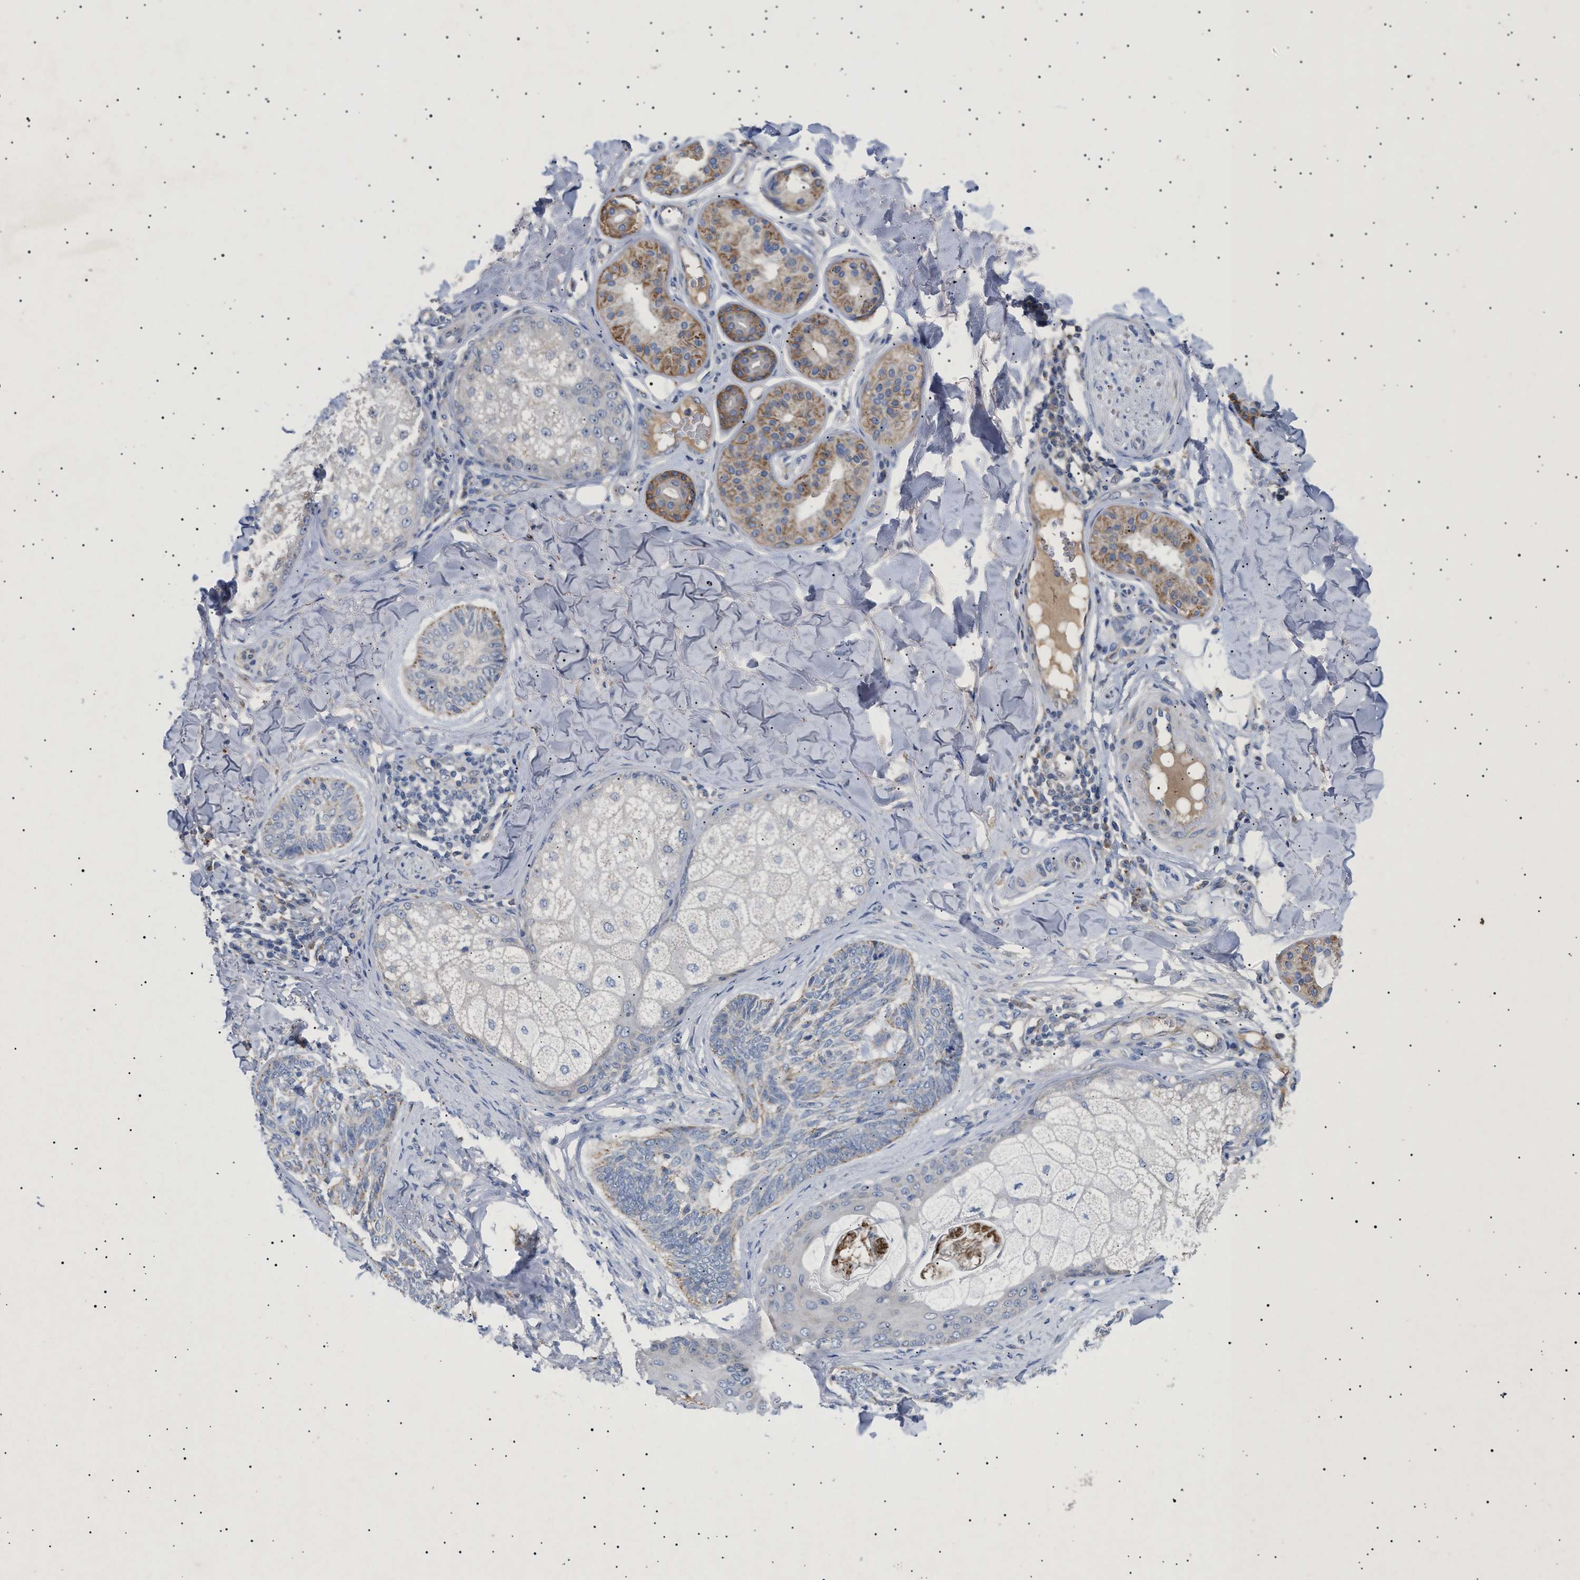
{"staining": {"intensity": "weak", "quantity": "25%-75%", "location": "cytoplasmic/membranous"}, "tissue": "skin cancer", "cell_type": "Tumor cells", "image_type": "cancer", "snomed": [{"axis": "morphology", "description": "Basal cell carcinoma"}, {"axis": "topography", "description": "Skin"}], "caption": "Tumor cells exhibit low levels of weak cytoplasmic/membranous expression in about 25%-75% of cells in skin basal cell carcinoma.", "gene": "SIRT5", "patient": {"sex": "male", "age": 43}}